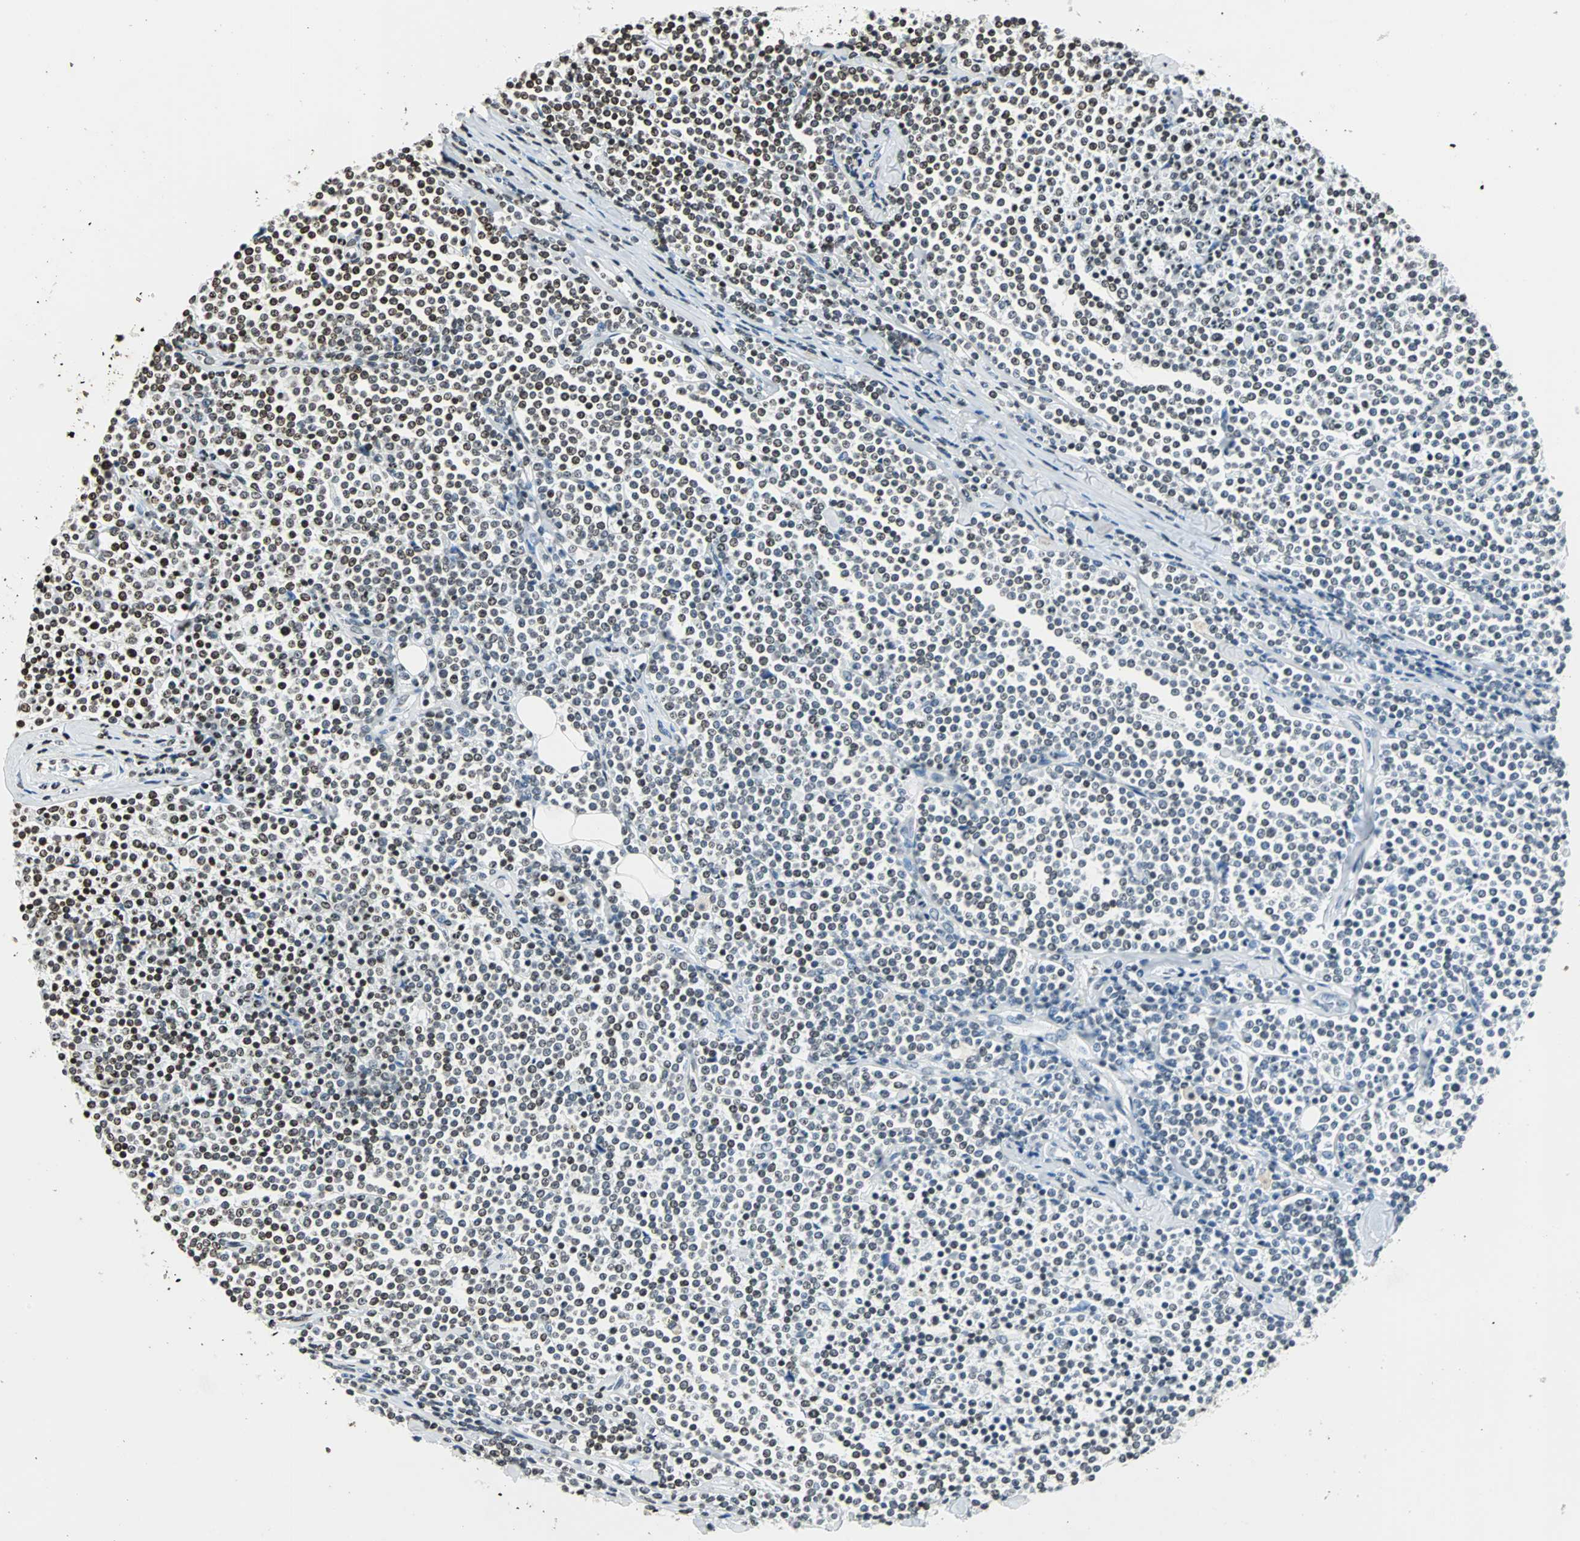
{"staining": {"intensity": "strong", "quantity": ">75%", "location": "nuclear"}, "tissue": "lymphoma", "cell_type": "Tumor cells", "image_type": "cancer", "snomed": [{"axis": "morphology", "description": "Malignant lymphoma, non-Hodgkin's type, Low grade"}, {"axis": "topography", "description": "Soft tissue"}], "caption": "Brown immunohistochemical staining in low-grade malignant lymphoma, non-Hodgkin's type shows strong nuclear staining in approximately >75% of tumor cells.", "gene": "PAXIP1", "patient": {"sex": "male", "age": 92}}